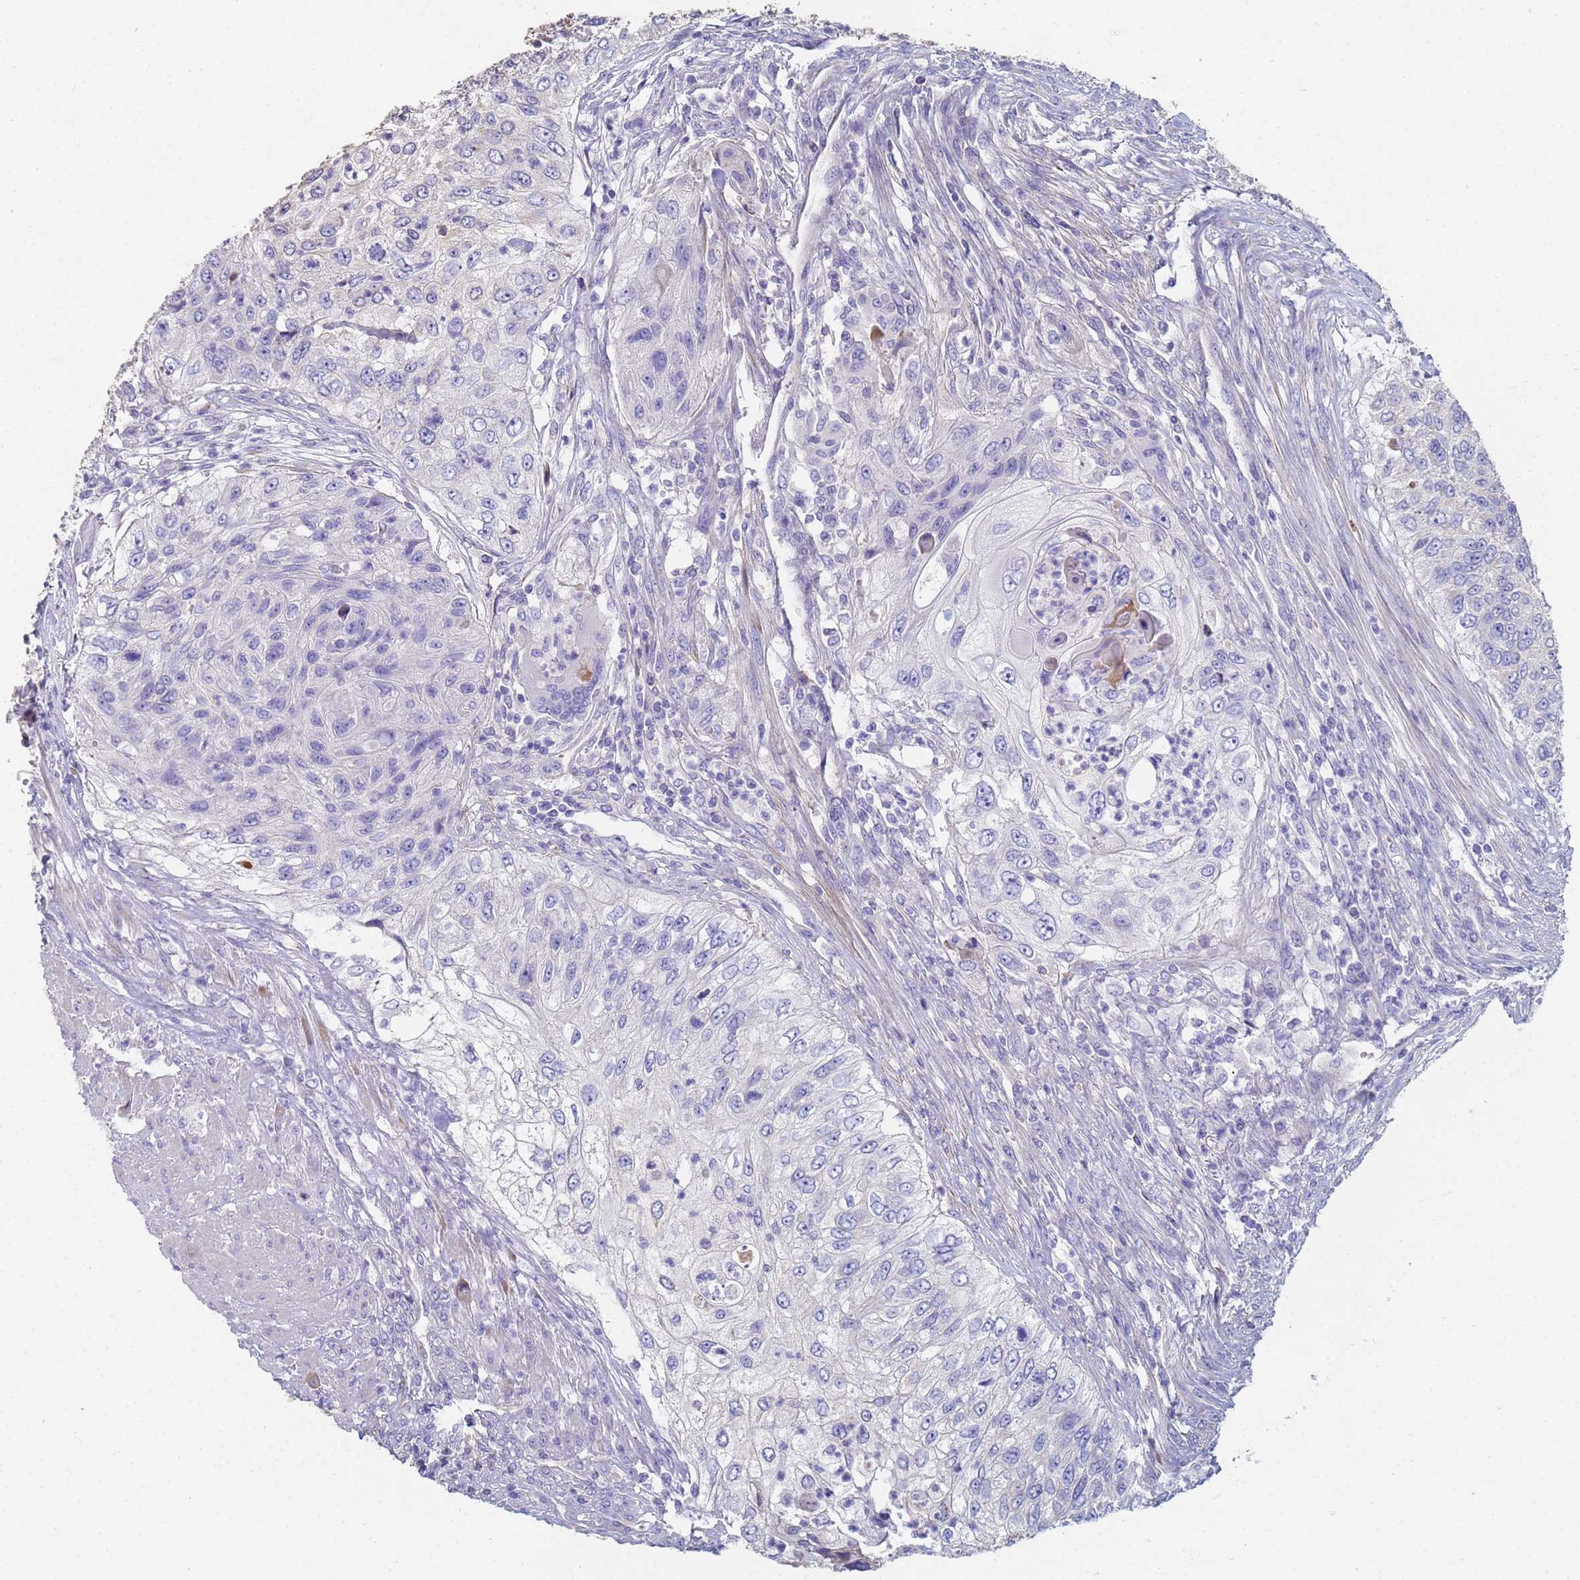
{"staining": {"intensity": "negative", "quantity": "none", "location": "none"}, "tissue": "urothelial cancer", "cell_type": "Tumor cells", "image_type": "cancer", "snomed": [{"axis": "morphology", "description": "Urothelial carcinoma, High grade"}, {"axis": "topography", "description": "Urinary bladder"}], "caption": "The immunohistochemistry photomicrograph has no significant staining in tumor cells of urothelial cancer tissue.", "gene": "ABCA8", "patient": {"sex": "female", "age": 60}}